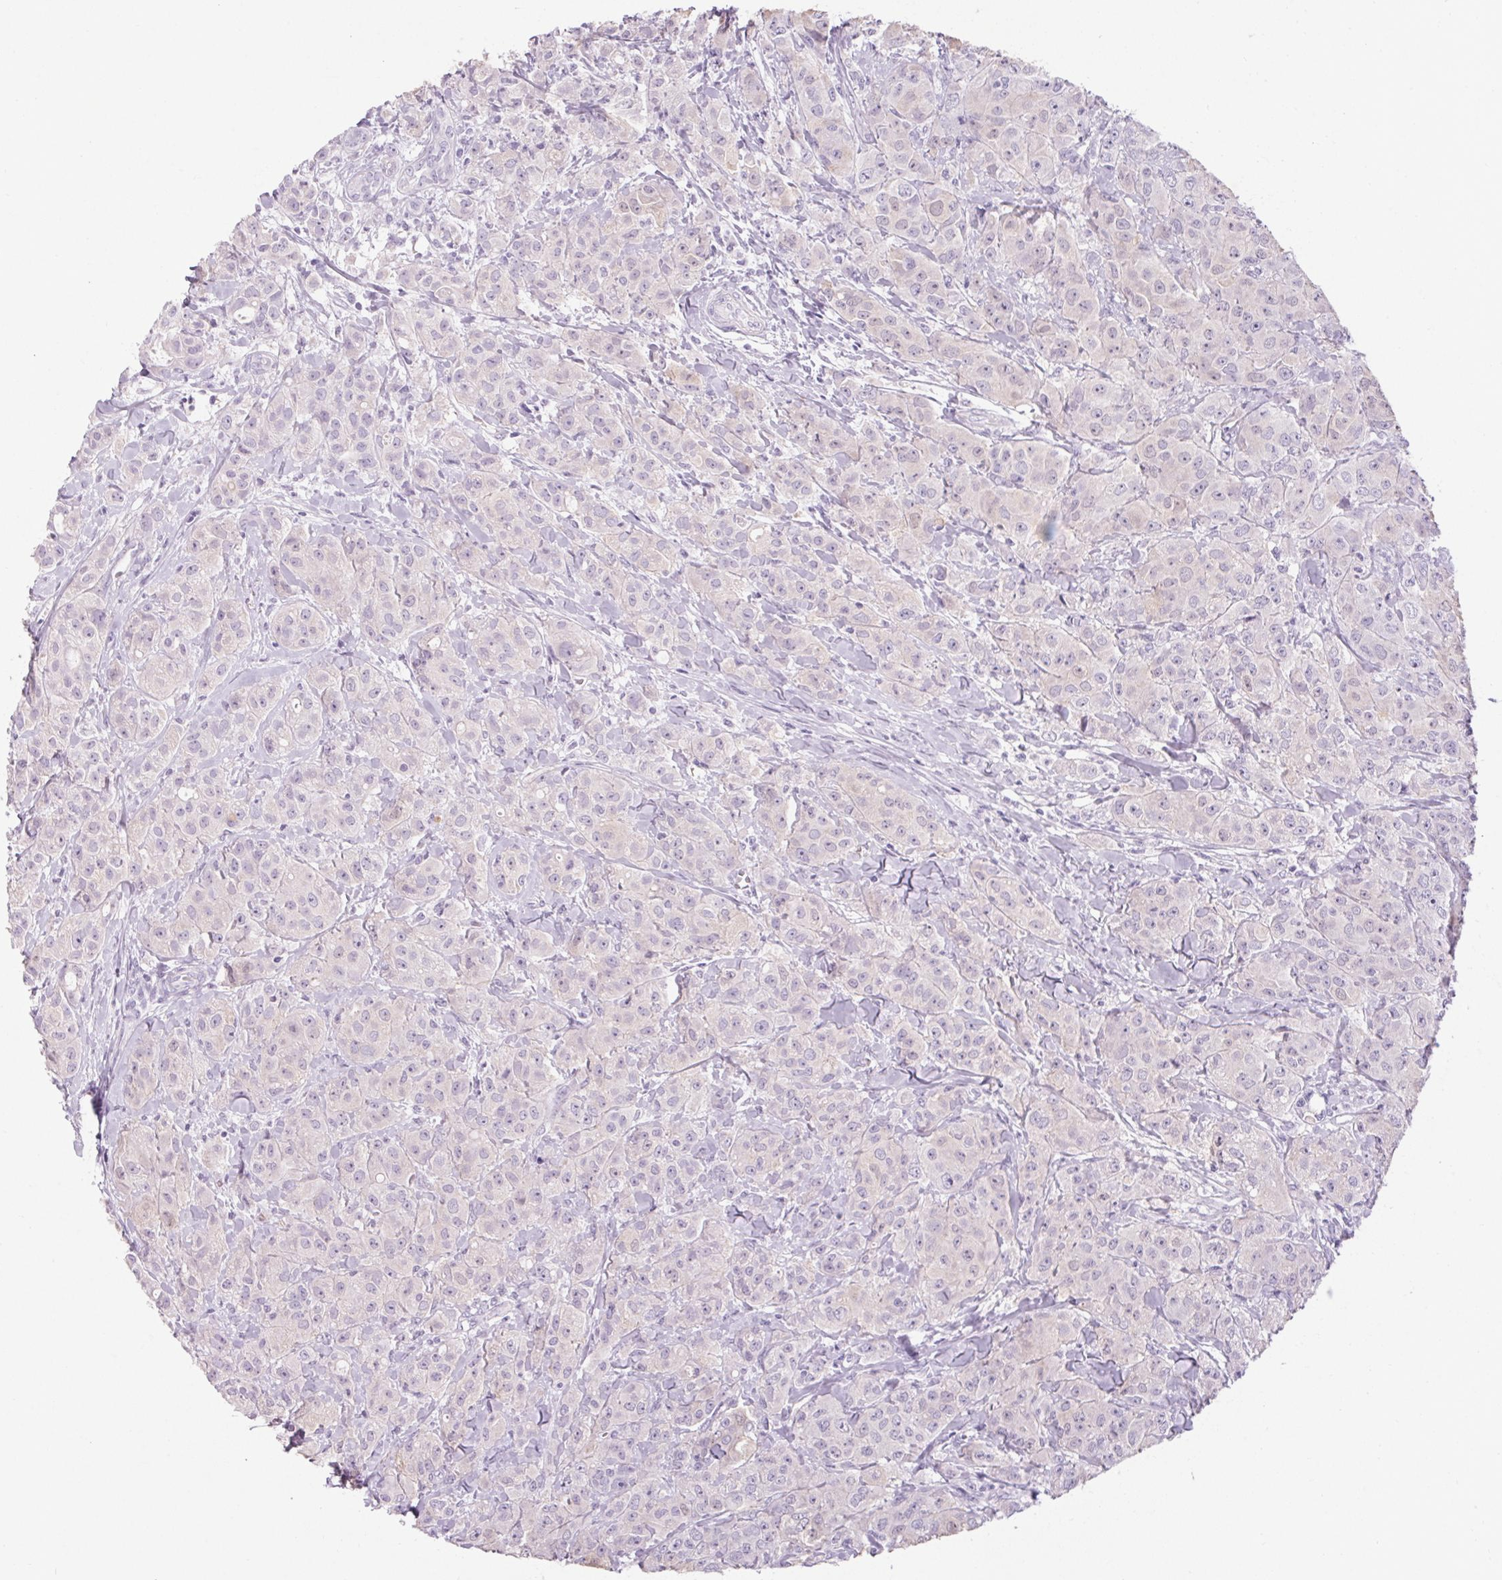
{"staining": {"intensity": "negative", "quantity": "none", "location": "none"}, "tissue": "breast cancer", "cell_type": "Tumor cells", "image_type": "cancer", "snomed": [{"axis": "morphology", "description": "Normal tissue, NOS"}, {"axis": "morphology", "description": "Duct carcinoma"}, {"axis": "topography", "description": "Breast"}], "caption": "Photomicrograph shows no protein staining in tumor cells of infiltrating ductal carcinoma (breast) tissue.", "gene": "RPTN", "patient": {"sex": "female", "age": 43}}